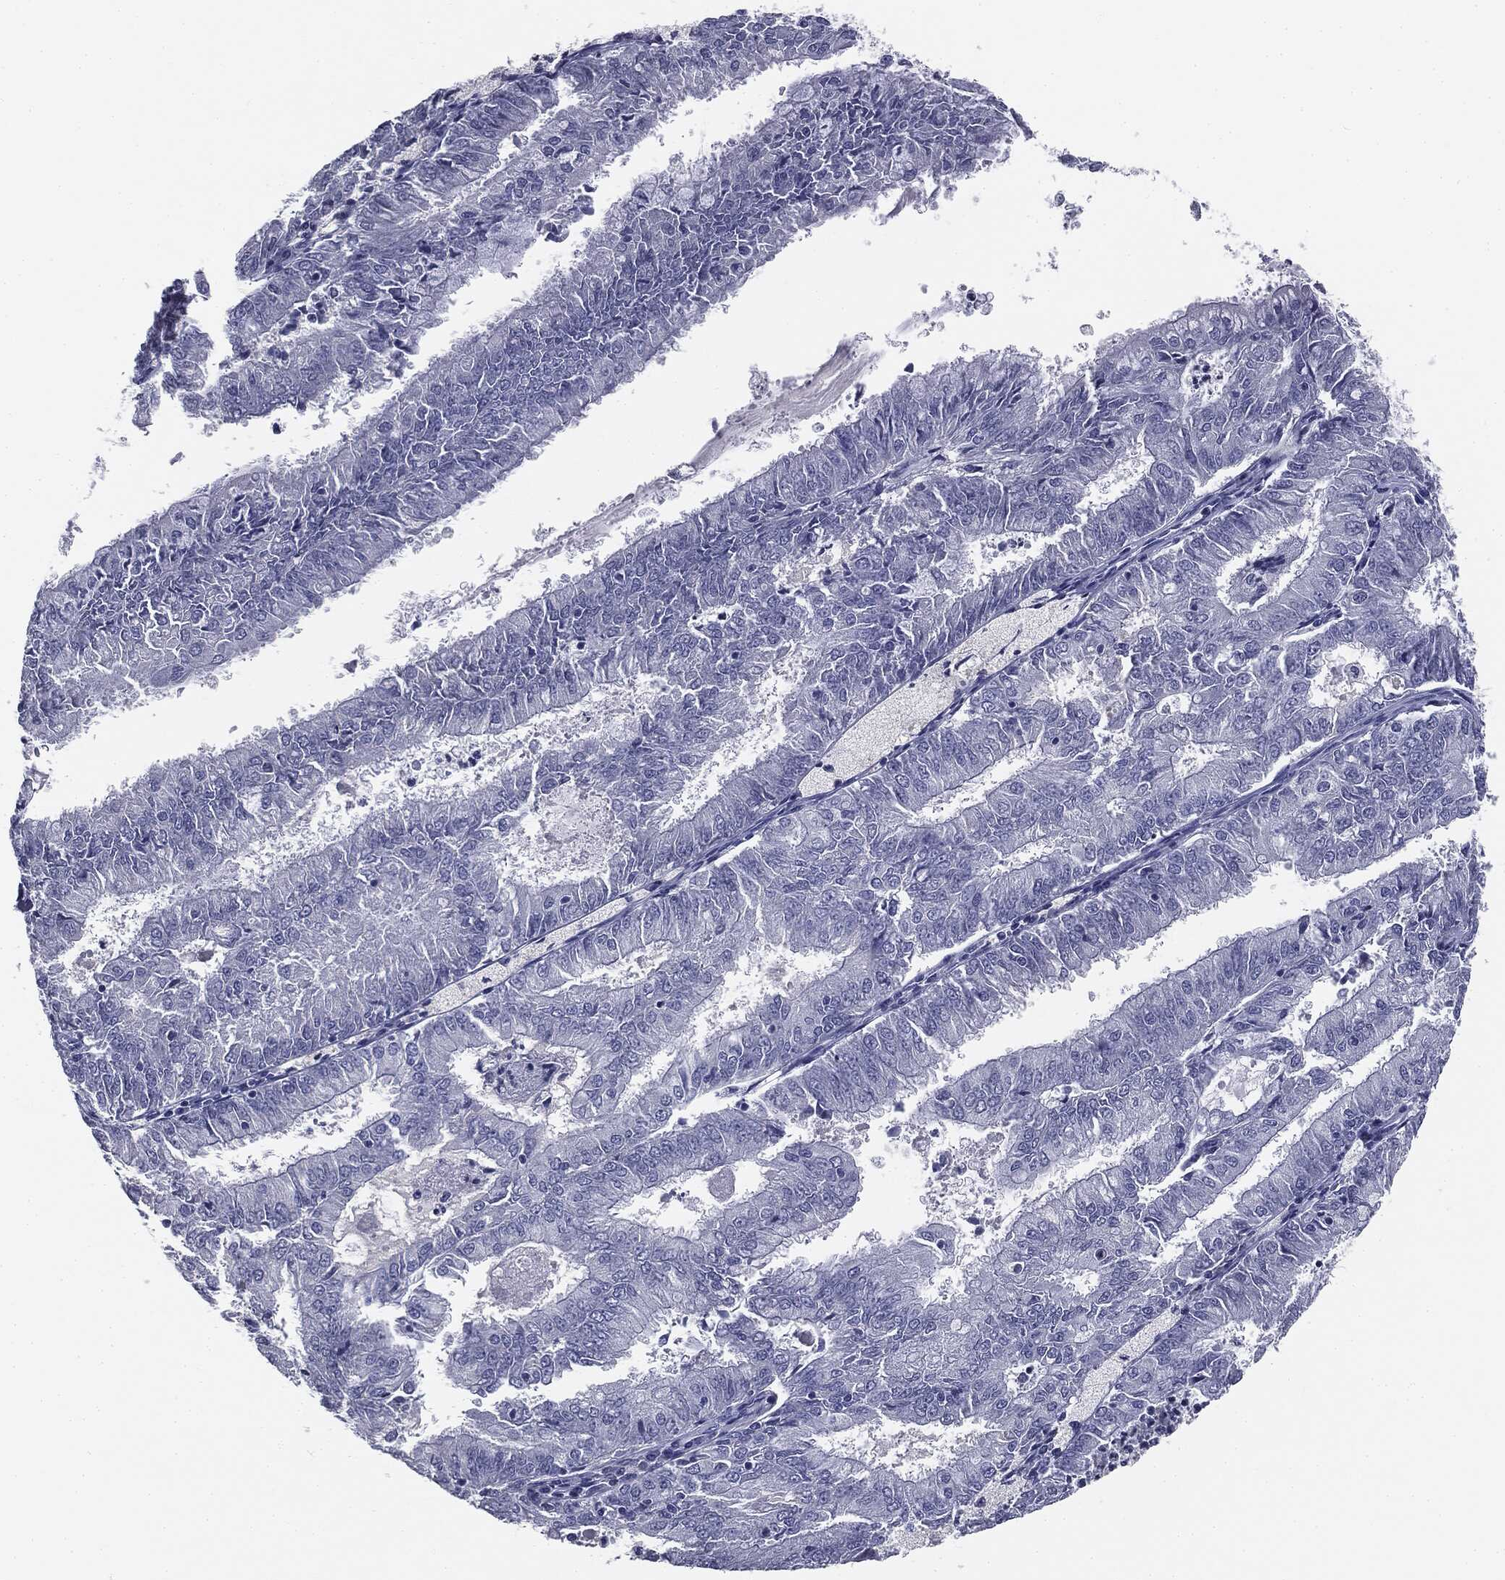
{"staining": {"intensity": "negative", "quantity": "none", "location": "none"}, "tissue": "endometrial cancer", "cell_type": "Tumor cells", "image_type": "cancer", "snomed": [{"axis": "morphology", "description": "Adenocarcinoma, NOS"}, {"axis": "topography", "description": "Endometrium"}], "caption": "The immunohistochemistry (IHC) micrograph has no significant expression in tumor cells of endometrial adenocarcinoma tissue.", "gene": "AFP", "patient": {"sex": "female", "age": 57}}